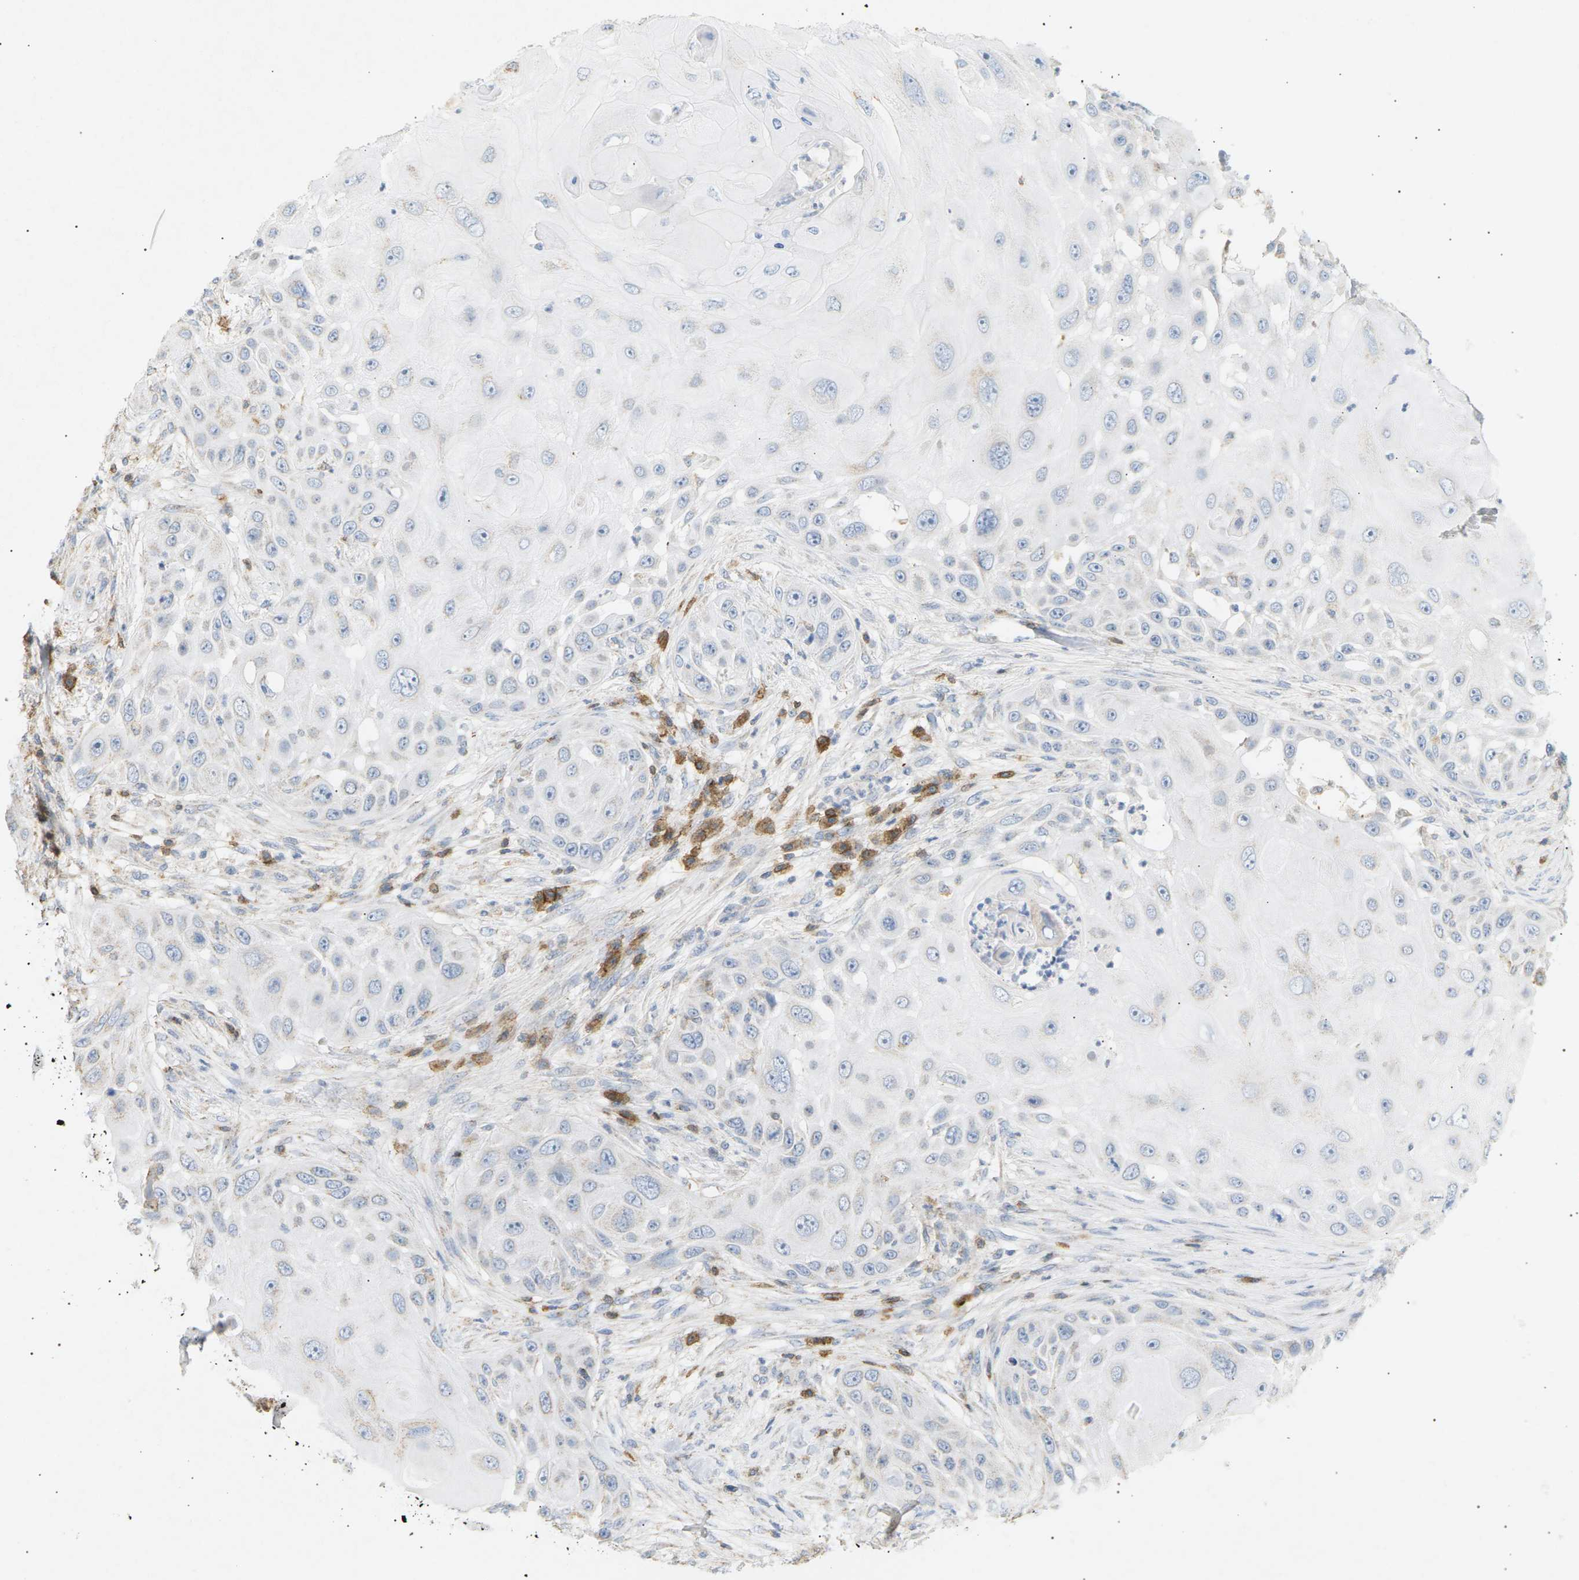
{"staining": {"intensity": "weak", "quantity": "<25%", "location": "cytoplasmic/membranous"}, "tissue": "skin cancer", "cell_type": "Tumor cells", "image_type": "cancer", "snomed": [{"axis": "morphology", "description": "Squamous cell carcinoma, NOS"}, {"axis": "topography", "description": "Skin"}], "caption": "High power microscopy histopathology image of an immunohistochemistry image of skin cancer (squamous cell carcinoma), revealing no significant positivity in tumor cells.", "gene": "LIME1", "patient": {"sex": "female", "age": 44}}